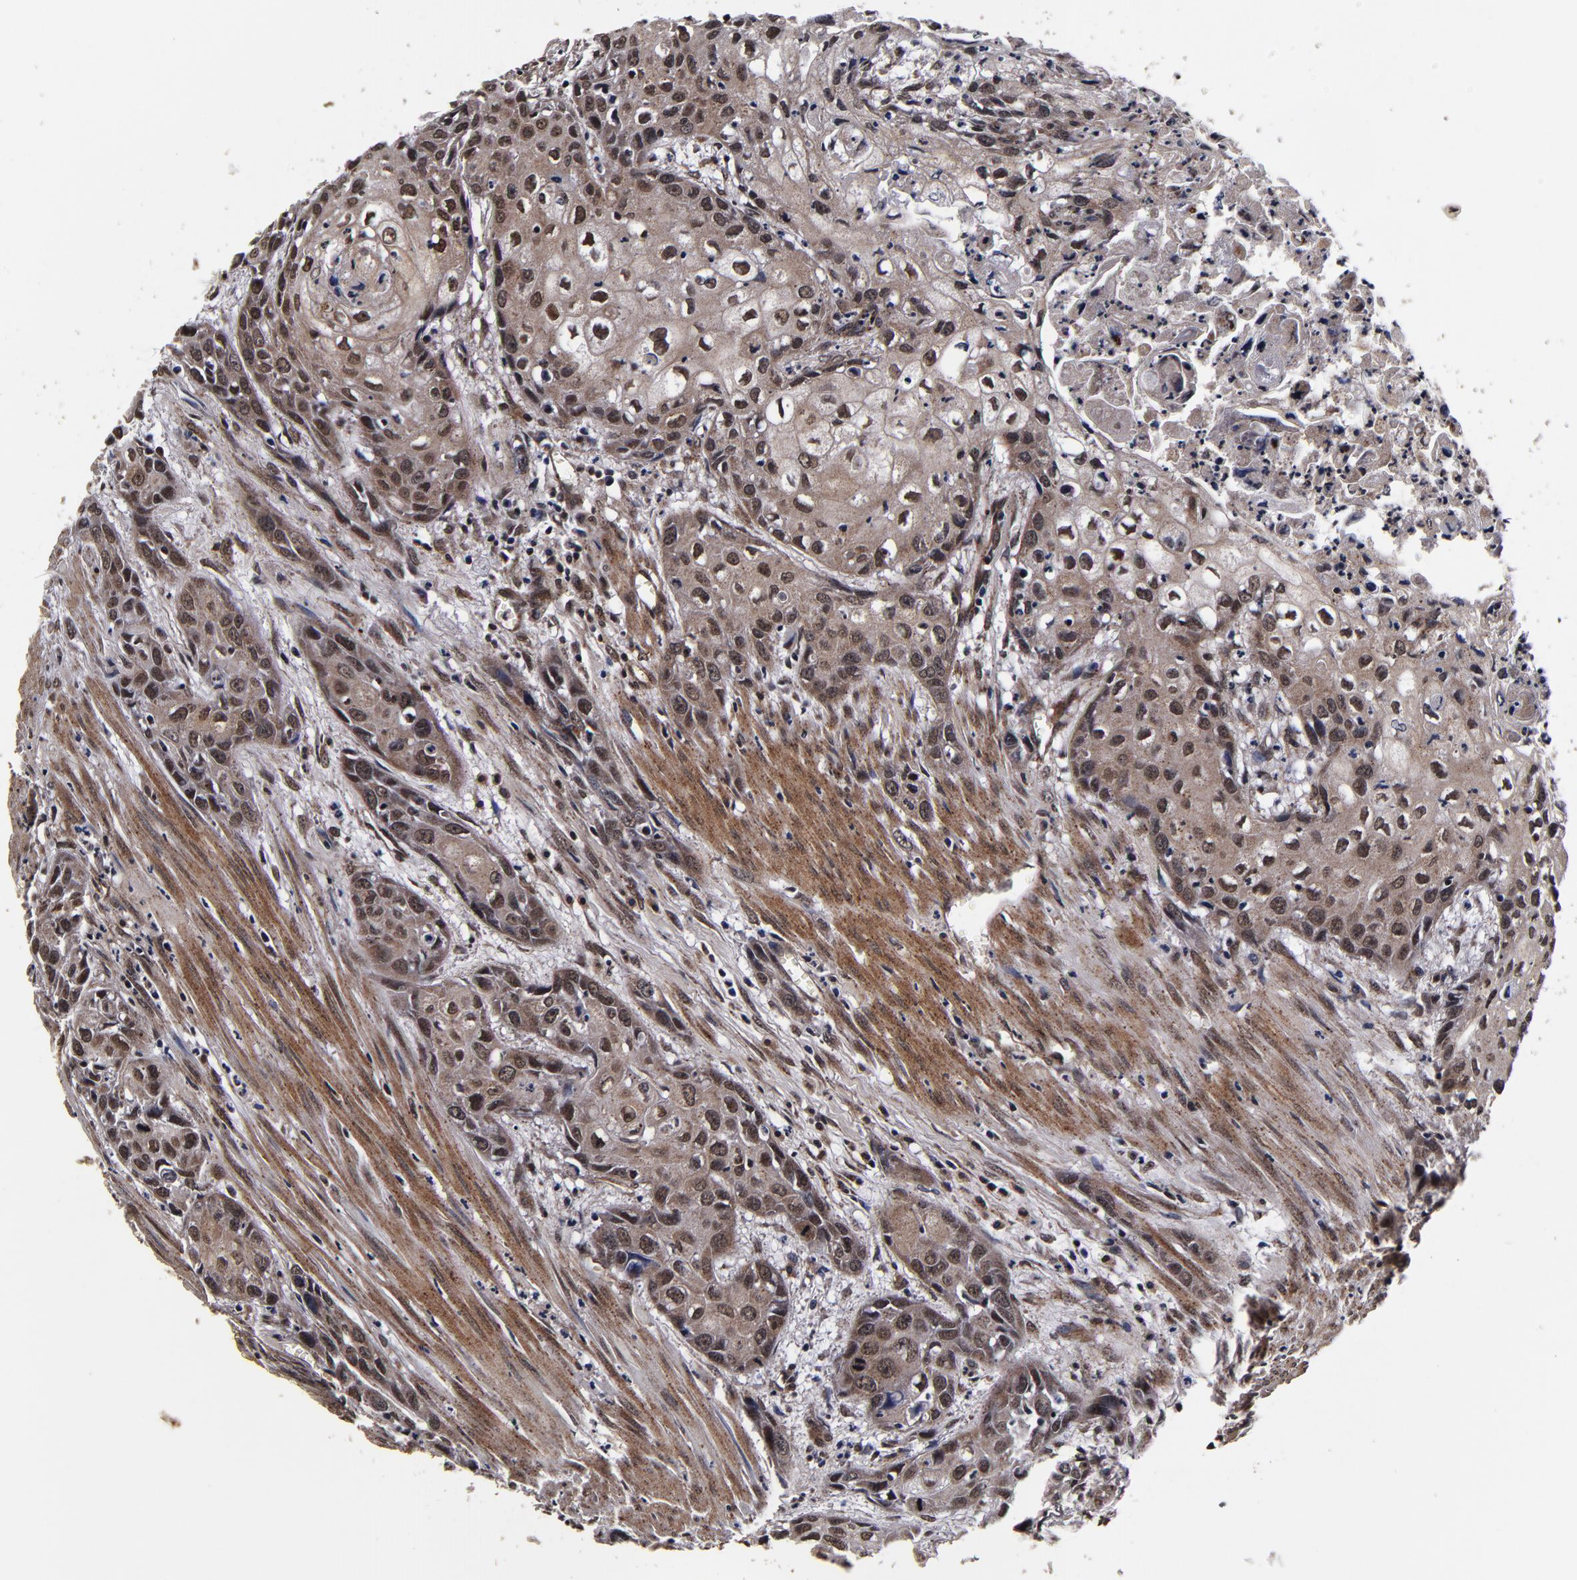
{"staining": {"intensity": "moderate", "quantity": ">75%", "location": "cytoplasmic/membranous,nuclear"}, "tissue": "urothelial cancer", "cell_type": "Tumor cells", "image_type": "cancer", "snomed": [{"axis": "morphology", "description": "Urothelial carcinoma, High grade"}, {"axis": "topography", "description": "Urinary bladder"}], "caption": "Human urothelial carcinoma (high-grade) stained with a protein marker exhibits moderate staining in tumor cells.", "gene": "MMP15", "patient": {"sex": "male", "age": 54}}